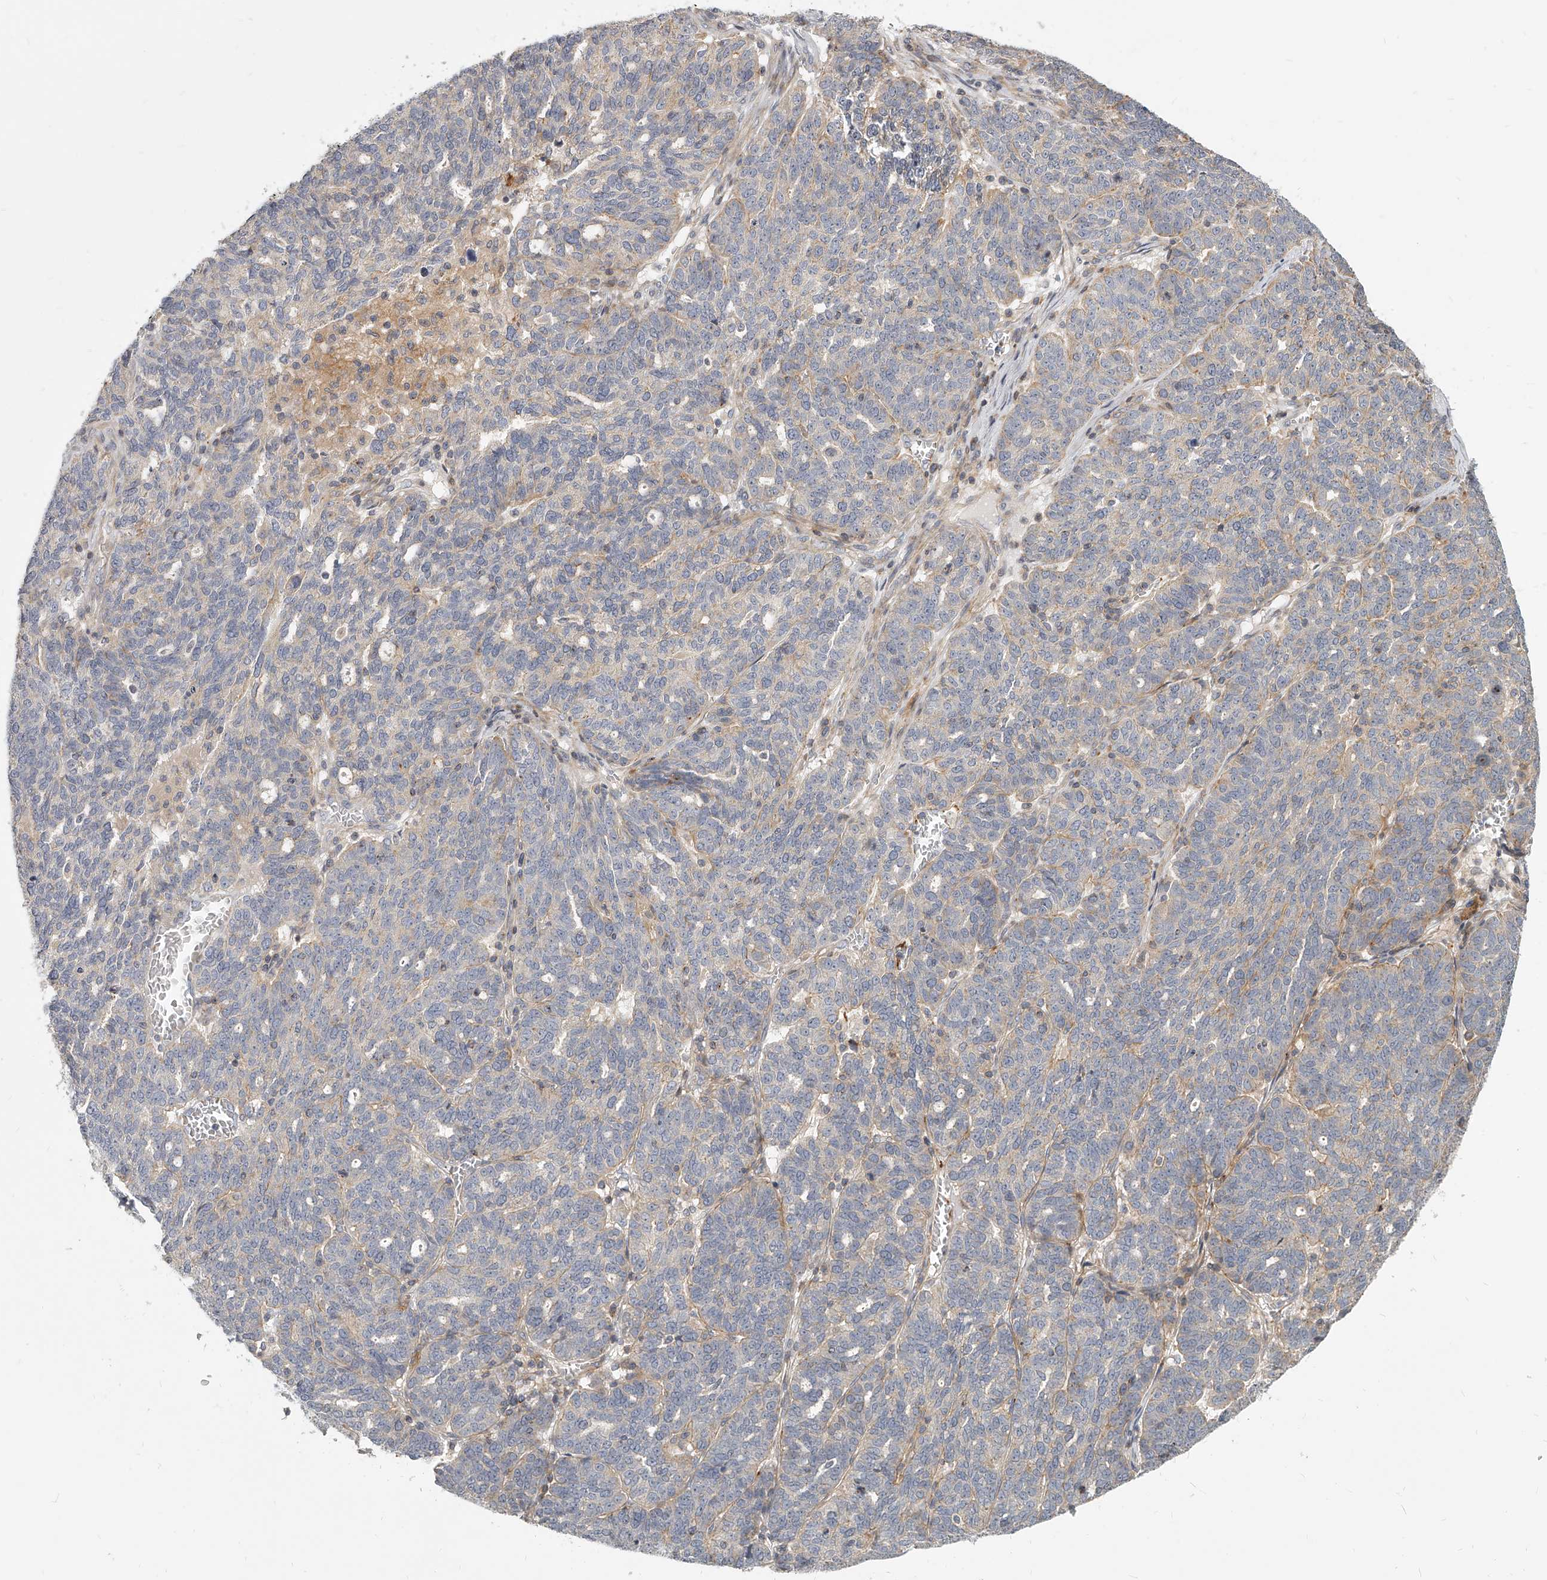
{"staining": {"intensity": "weak", "quantity": "<25%", "location": "cytoplasmic/membranous"}, "tissue": "ovarian cancer", "cell_type": "Tumor cells", "image_type": "cancer", "snomed": [{"axis": "morphology", "description": "Cystadenocarcinoma, serous, NOS"}, {"axis": "topography", "description": "Ovary"}], "caption": "Immunohistochemistry (IHC) histopathology image of neoplastic tissue: serous cystadenocarcinoma (ovarian) stained with DAB exhibits no significant protein staining in tumor cells.", "gene": "SLC37A1", "patient": {"sex": "female", "age": 59}}